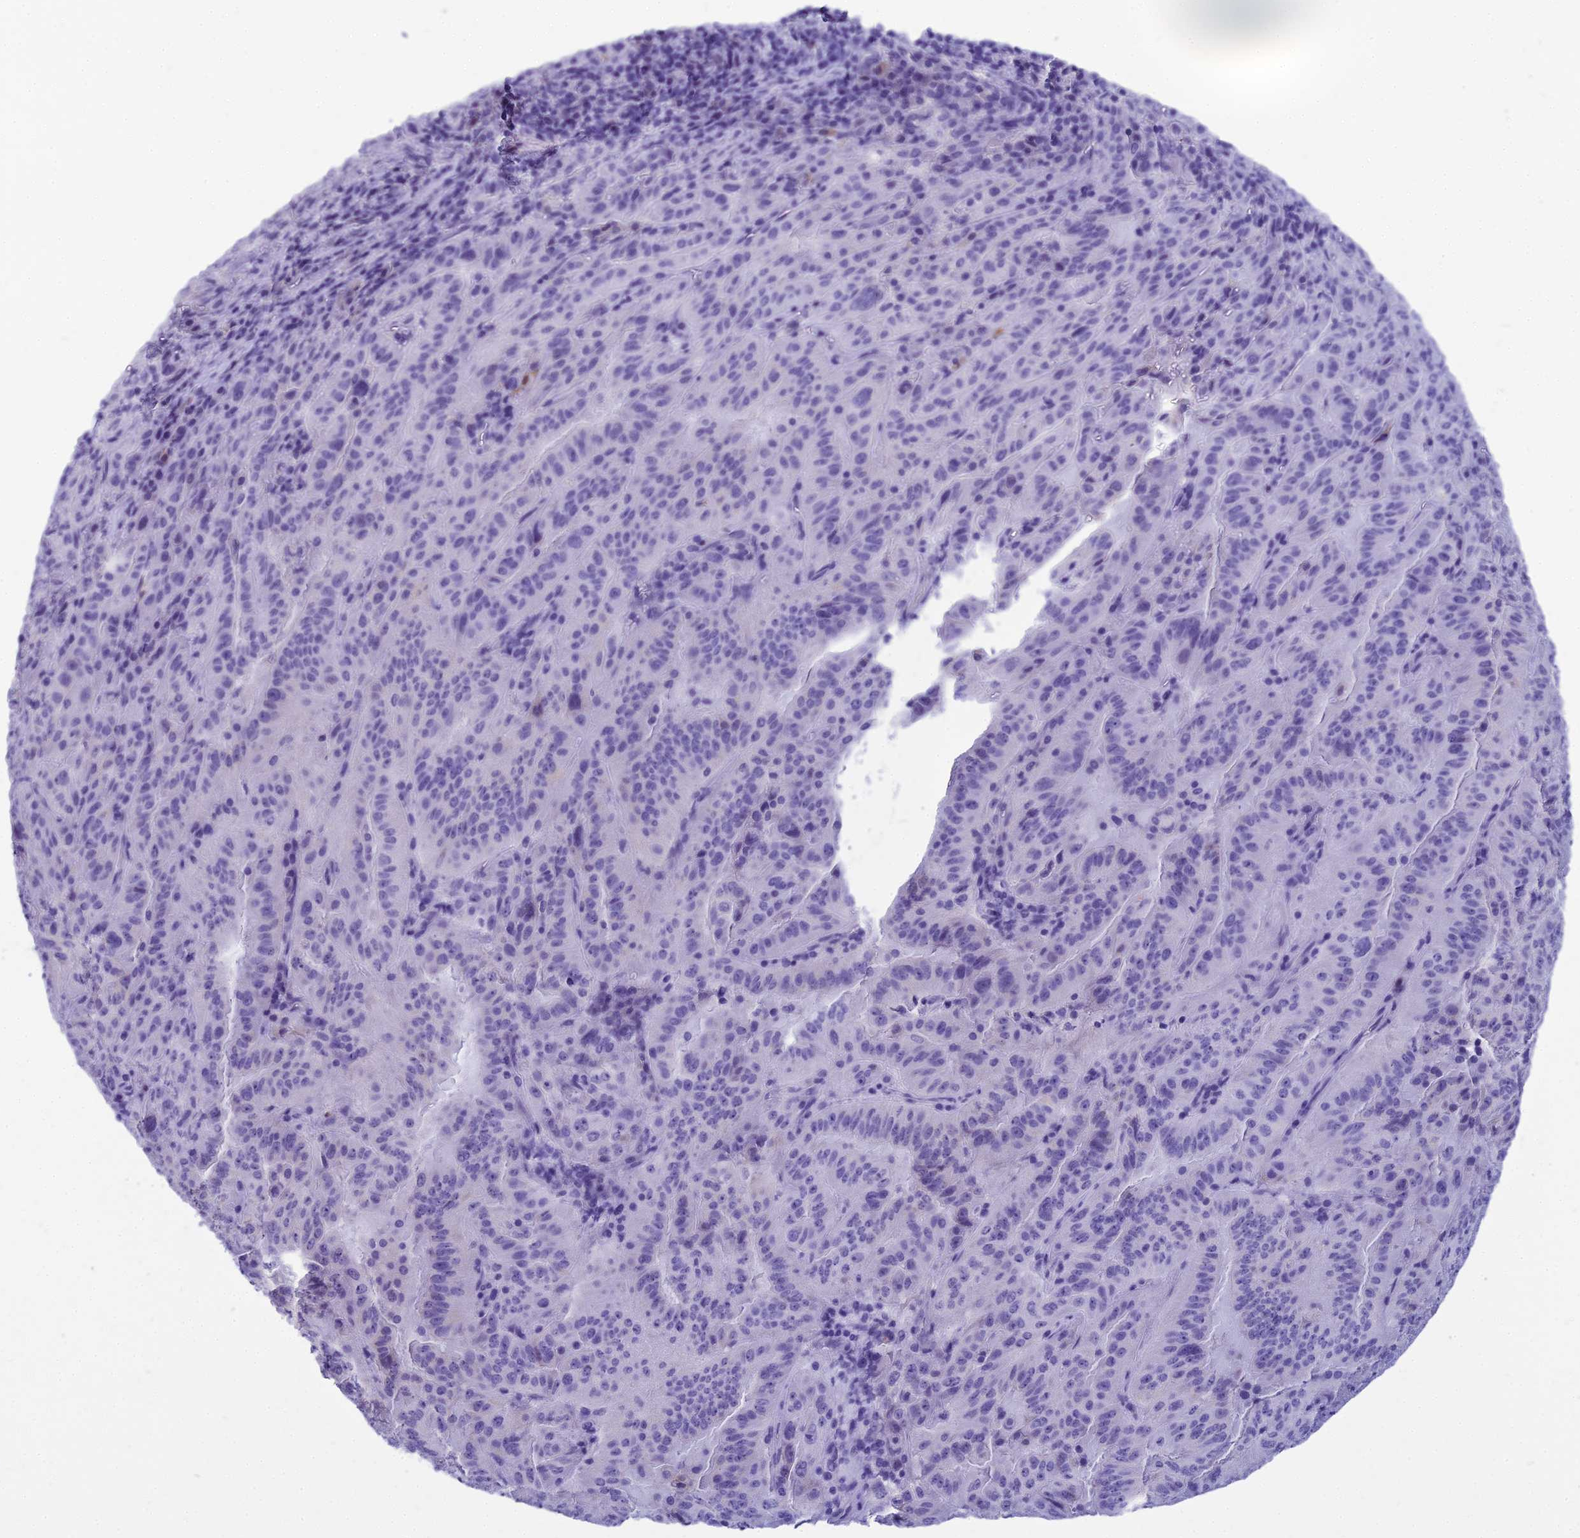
{"staining": {"intensity": "negative", "quantity": "none", "location": "none"}, "tissue": "pancreatic cancer", "cell_type": "Tumor cells", "image_type": "cancer", "snomed": [{"axis": "morphology", "description": "Adenocarcinoma, NOS"}, {"axis": "topography", "description": "Pancreas"}], "caption": "The immunohistochemistry (IHC) histopathology image has no significant positivity in tumor cells of pancreatic adenocarcinoma tissue.", "gene": "KCTD14", "patient": {"sex": "male", "age": 63}}